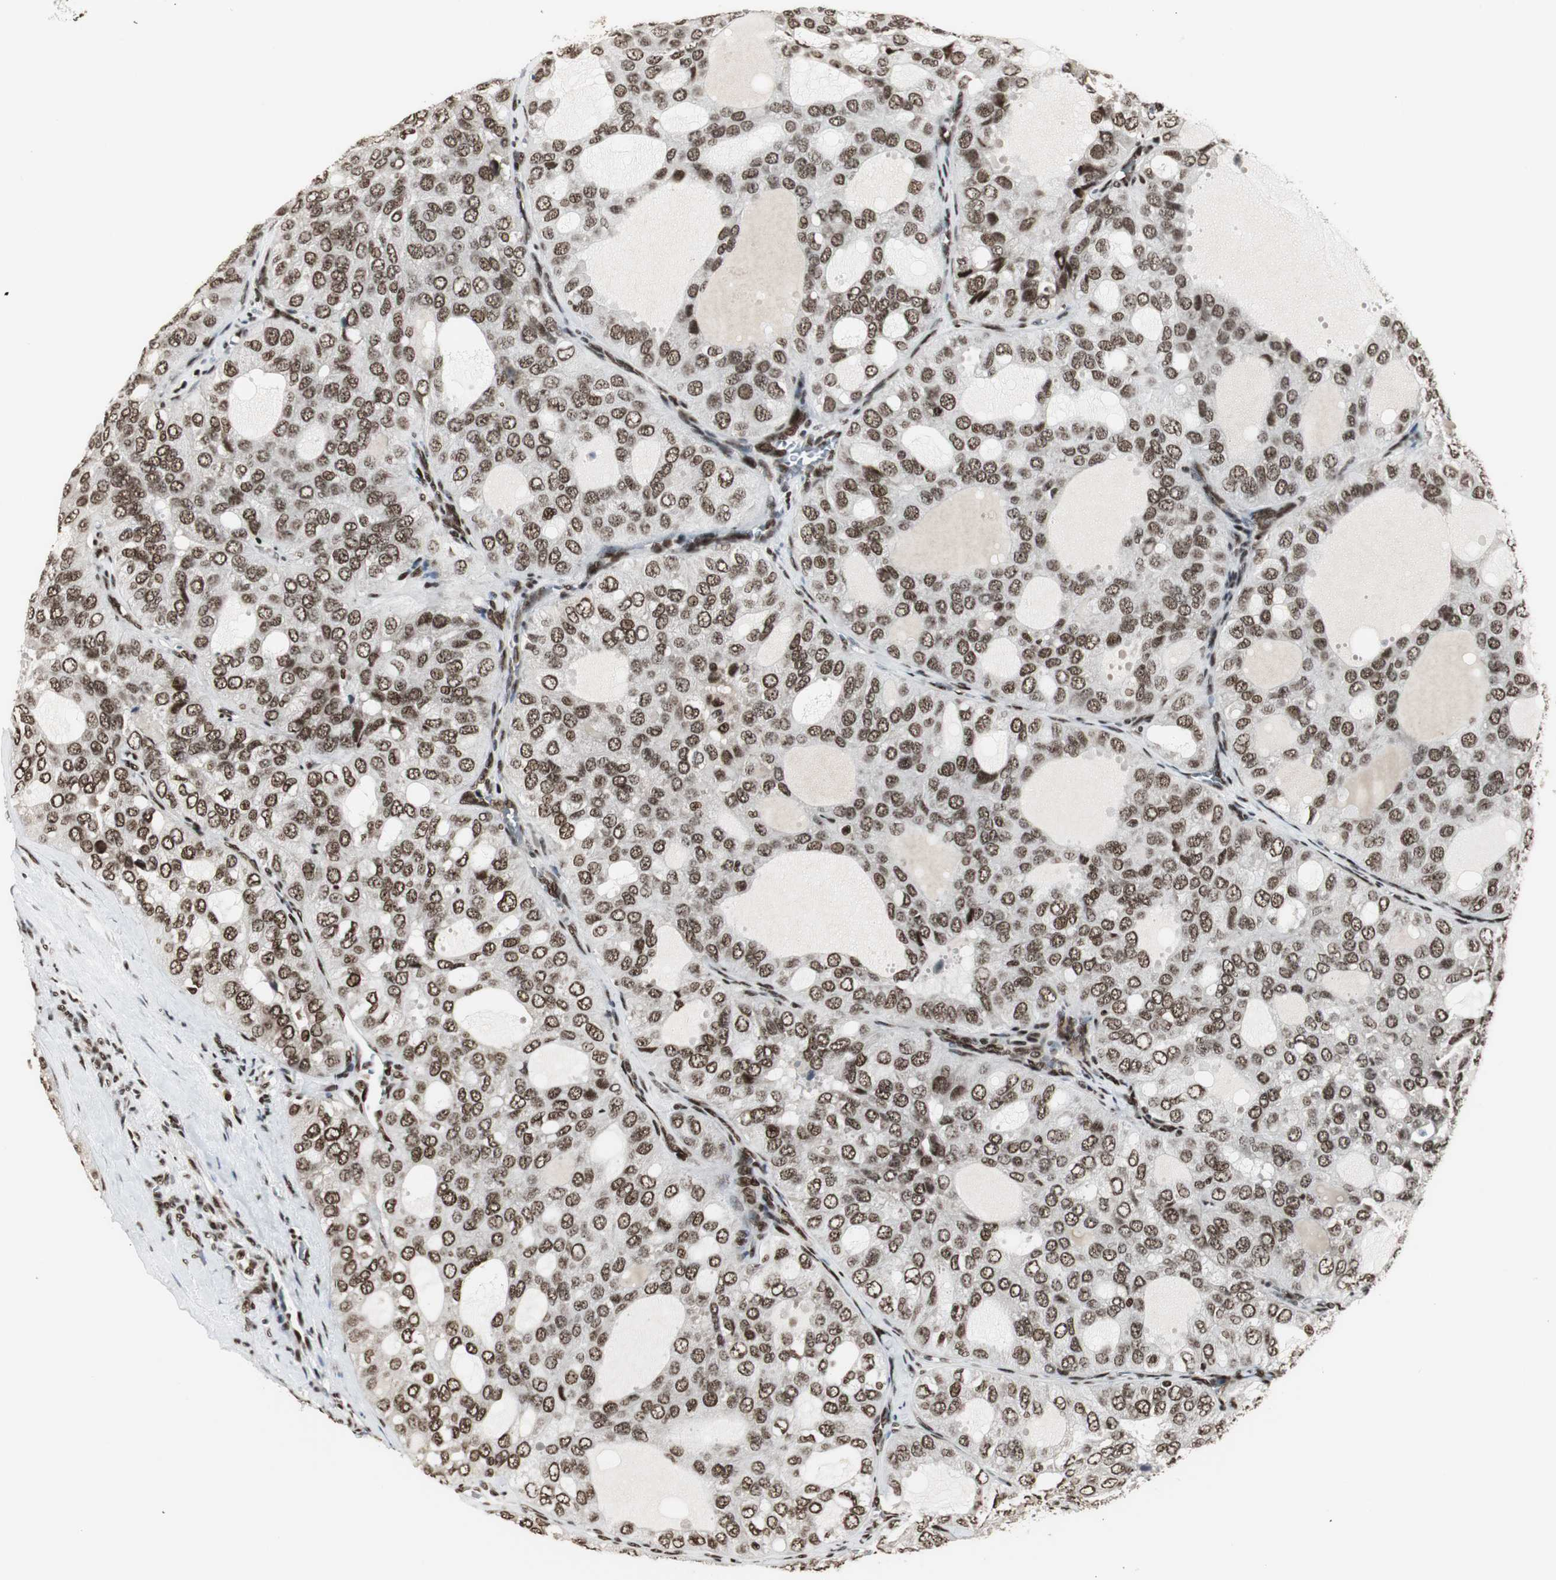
{"staining": {"intensity": "moderate", "quantity": ">75%", "location": "nuclear"}, "tissue": "thyroid cancer", "cell_type": "Tumor cells", "image_type": "cancer", "snomed": [{"axis": "morphology", "description": "Follicular adenoma carcinoma, NOS"}, {"axis": "topography", "description": "Thyroid gland"}], "caption": "Immunohistochemical staining of thyroid cancer shows medium levels of moderate nuclear protein positivity in approximately >75% of tumor cells. (IHC, brightfield microscopy, high magnification).", "gene": "PARN", "patient": {"sex": "male", "age": 75}}